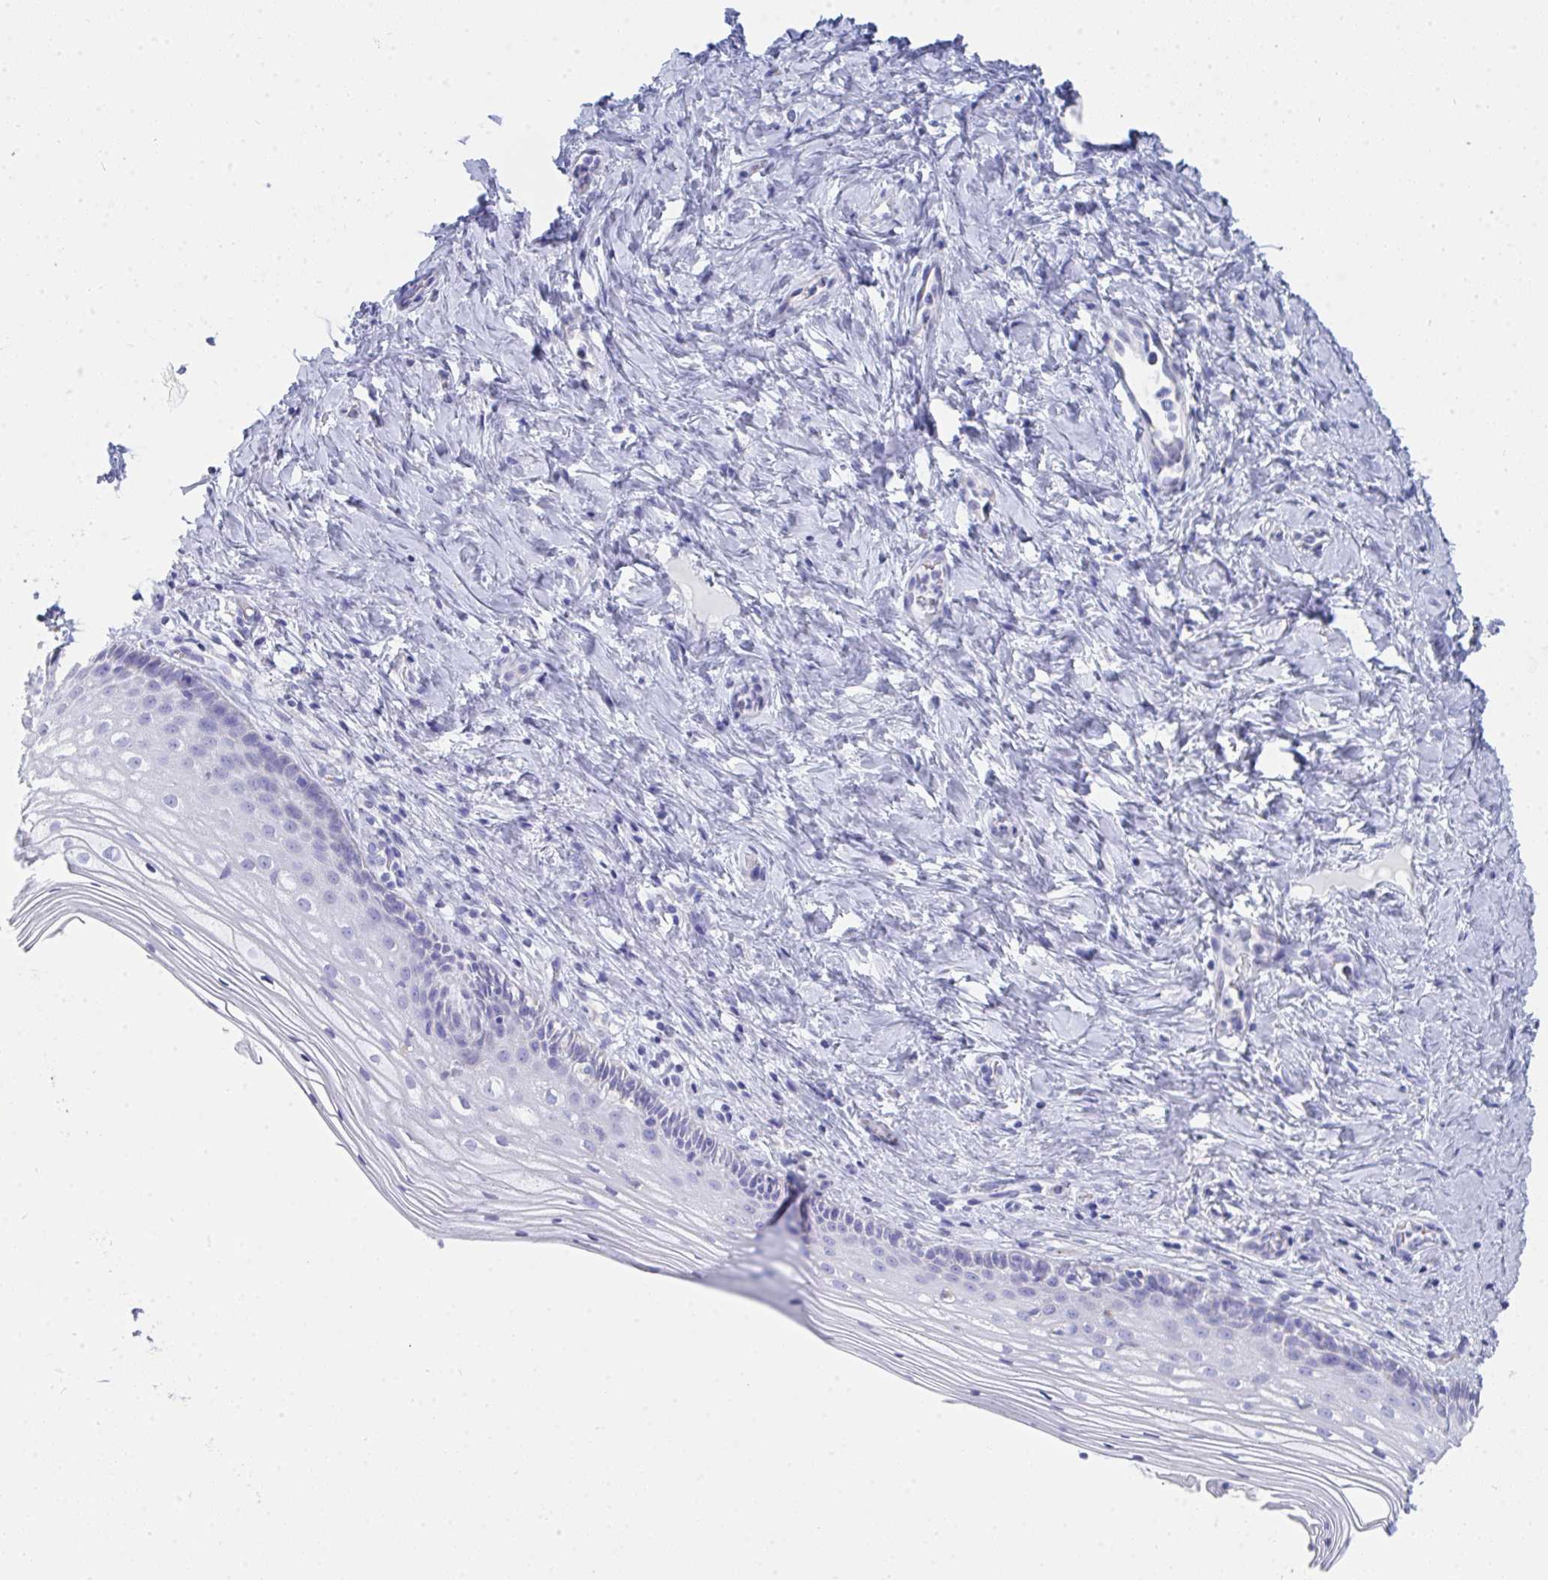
{"staining": {"intensity": "negative", "quantity": "none", "location": "none"}, "tissue": "vagina", "cell_type": "Squamous epithelial cells", "image_type": "normal", "snomed": [{"axis": "morphology", "description": "Normal tissue, NOS"}, {"axis": "topography", "description": "Vagina"}], "caption": "High magnification brightfield microscopy of normal vagina stained with DAB (3,3'-diaminobenzidine) (brown) and counterstained with hematoxylin (blue): squamous epithelial cells show no significant positivity. Nuclei are stained in blue.", "gene": "AIFM1", "patient": {"sex": "female", "age": 45}}